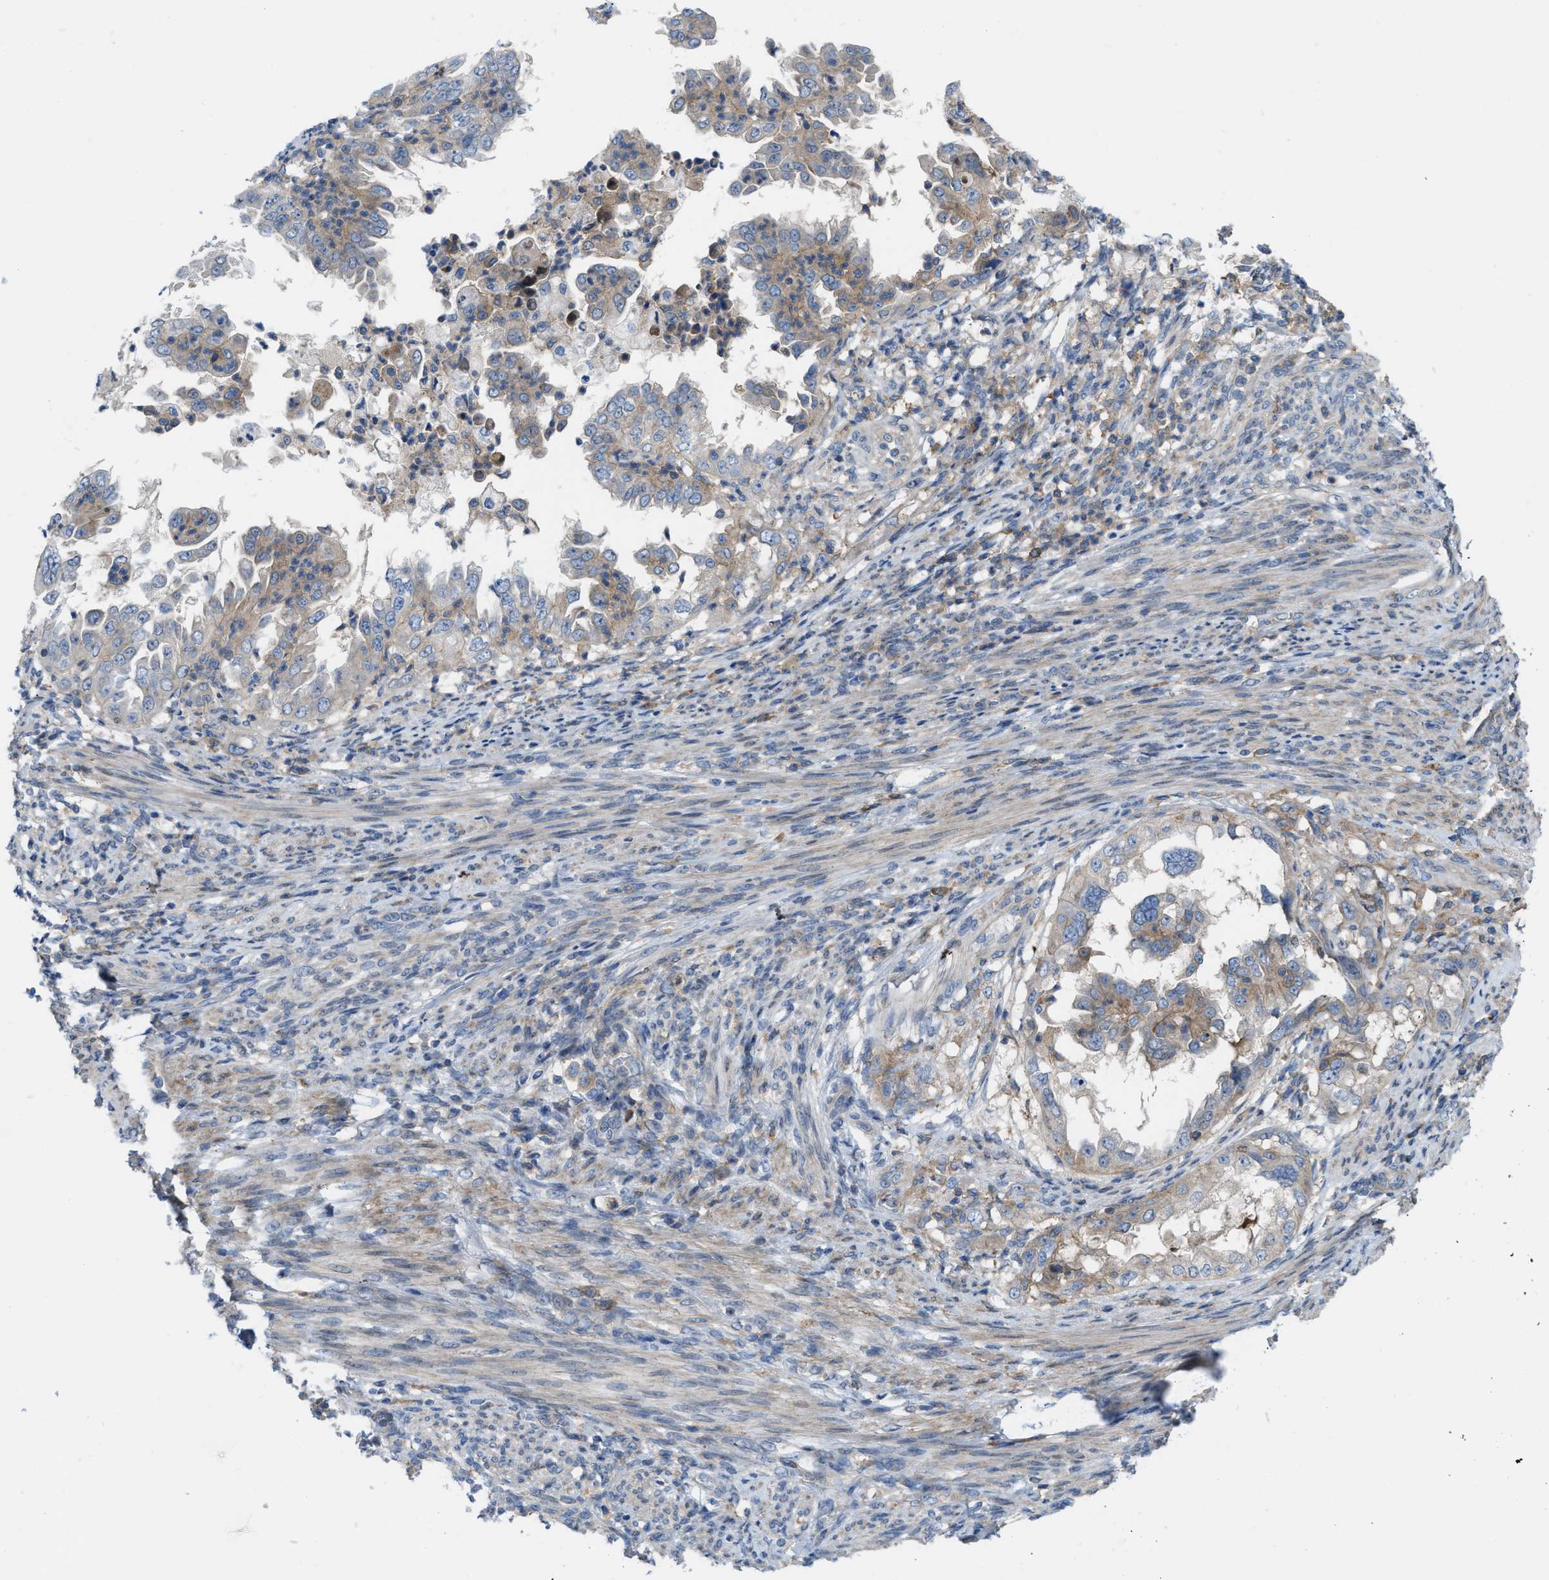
{"staining": {"intensity": "weak", "quantity": ">75%", "location": "cytoplasmic/membranous"}, "tissue": "endometrial cancer", "cell_type": "Tumor cells", "image_type": "cancer", "snomed": [{"axis": "morphology", "description": "Adenocarcinoma, NOS"}, {"axis": "topography", "description": "Endometrium"}], "caption": "Immunohistochemical staining of human endometrial cancer (adenocarcinoma) exhibits low levels of weak cytoplasmic/membranous positivity in about >75% of tumor cells. (DAB (3,3'-diaminobenzidine) IHC, brown staining for protein, blue staining for nuclei).", "gene": "MYO18A", "patient": {"sex": "female", "age": 85}}